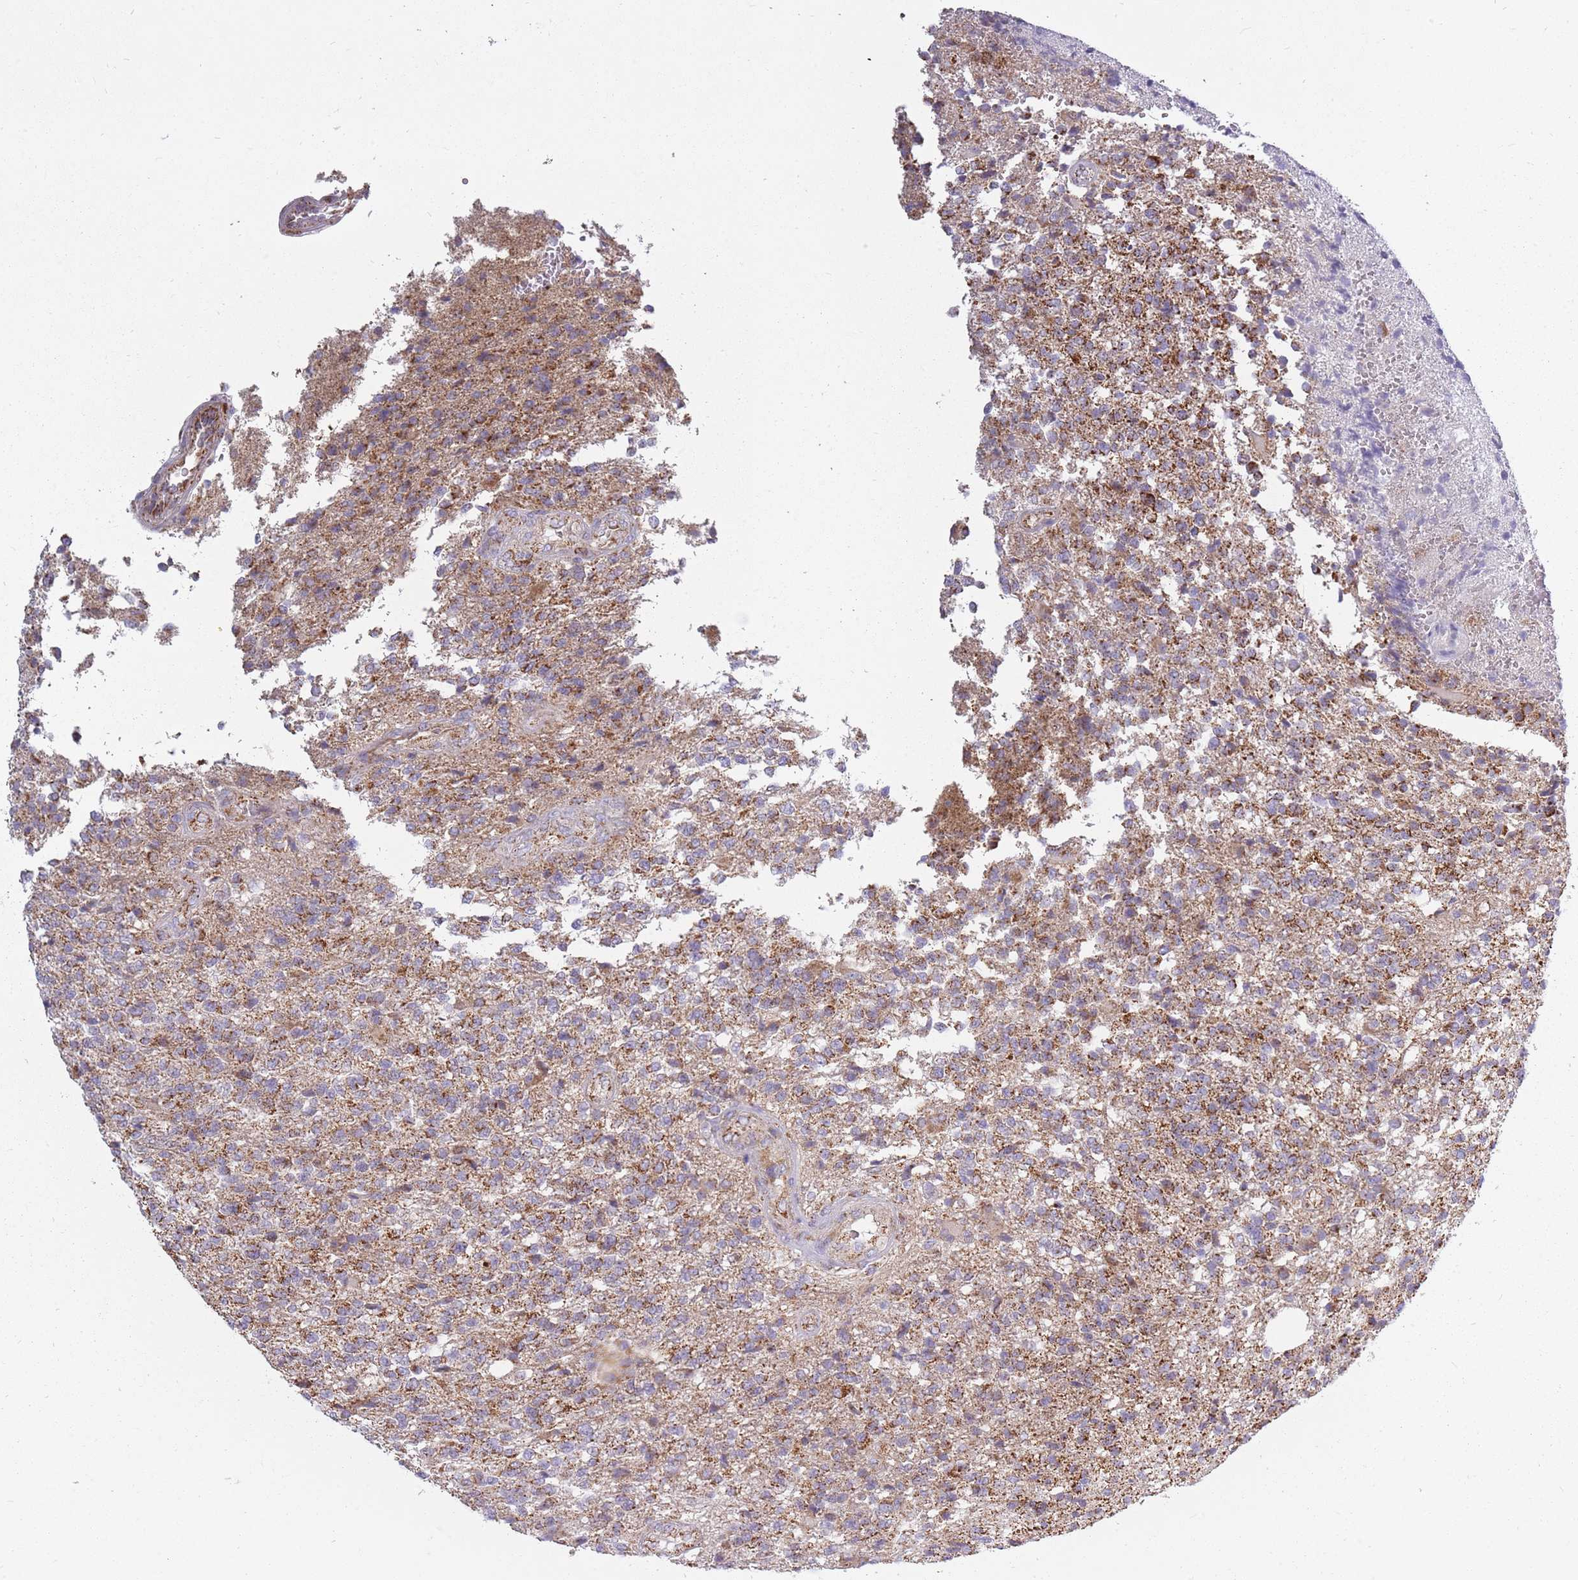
{"staining": {"intensity": "moderate", "quantity": ">75%", "location": "cytoplasmic/membranous"}, "tissue": "glioma", "cell_type": "Tumor cells", "image_type": "cancer", "snomed": [{"axis": "morphology", "description": "Glioma, malignant, High grade"}, {"axis": "topography", "description": "Brain"}], "caption": "Human high-grade glioma (malignant) stained with a protein marker exhibits moderate staining in tumor cells.", "gene": "ALKBH4", "patient": {"sex": "male", "age": 56}}